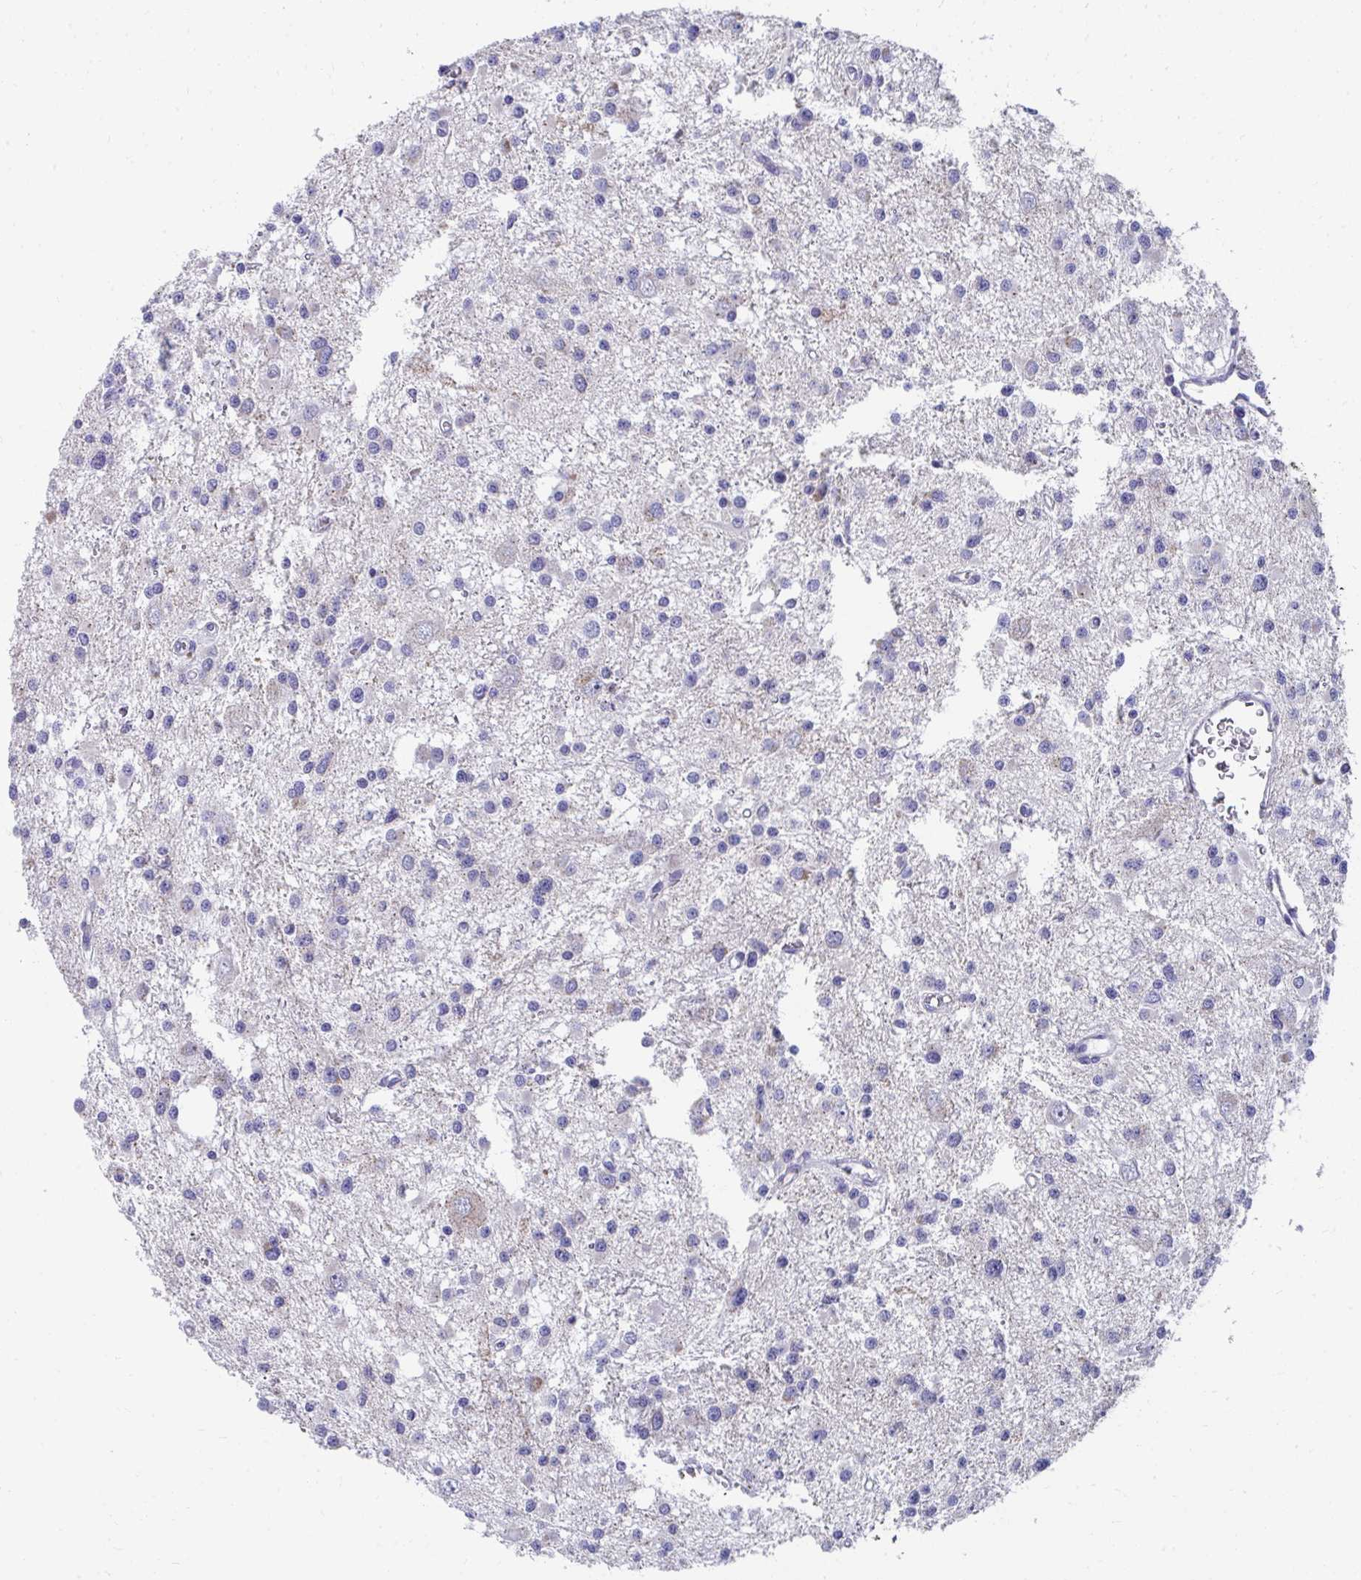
{"staining": {"intensity": "negative", "quantity": "none", "location": "none"}, "tissue": "glioma", "cell_type": "Tumor cells", "image_type": "cancer", "snomed": [{"axis": "morphology", "description": "Glioma, malignant, High grade"}, {"axis": "topography", "description": "Brain"}], "caption": "Histopathology image shows no significant protein expression in tumor cells of glioma.", "gene": "TMPRSS2", "patient": {"sex": "male", "age": 54}}